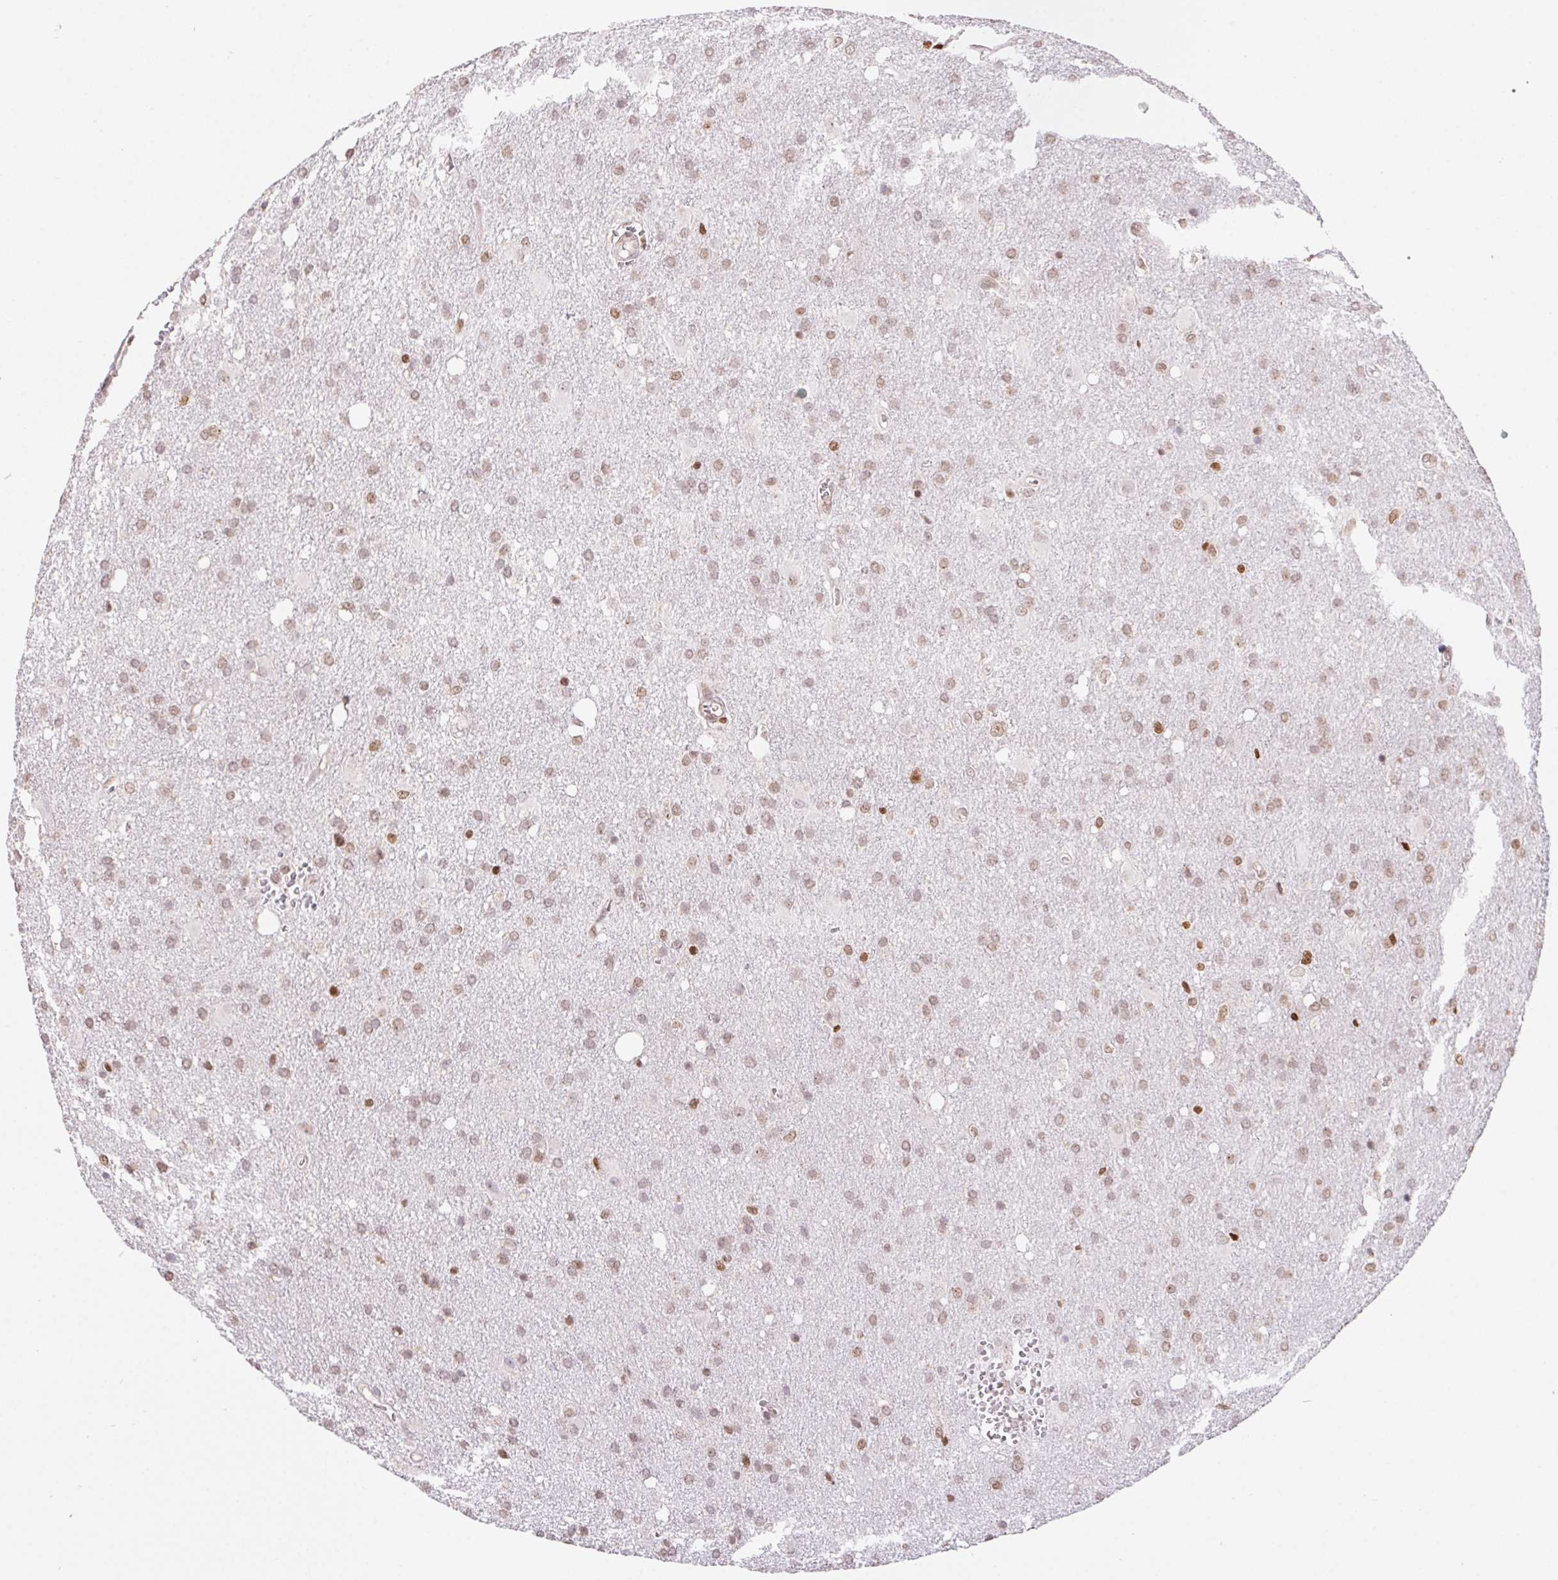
{"staining": {"intensity": "weak", "quantity": ">75%", "location": "nuclear"}, "tissue": "glioma", "cell_type": "Tumor cells", "image_type": "cancer", "snomed": [{"axis": "morphology", "description": "Glioma, malignant, Low grade"}, {"axis": "topography", "description": "Brain"}], "caption": "Immunohistochemistry (DAB (3,3'-diaminobenzidine)) staining of glioma demonstrates weak nuclear protein expression in approximately >75% of tumor cells. (Brightfield microscopy of DAB IHC at high magnification).", "gene": "POLD3", "patient": {"sex": "male", "age": 66}}